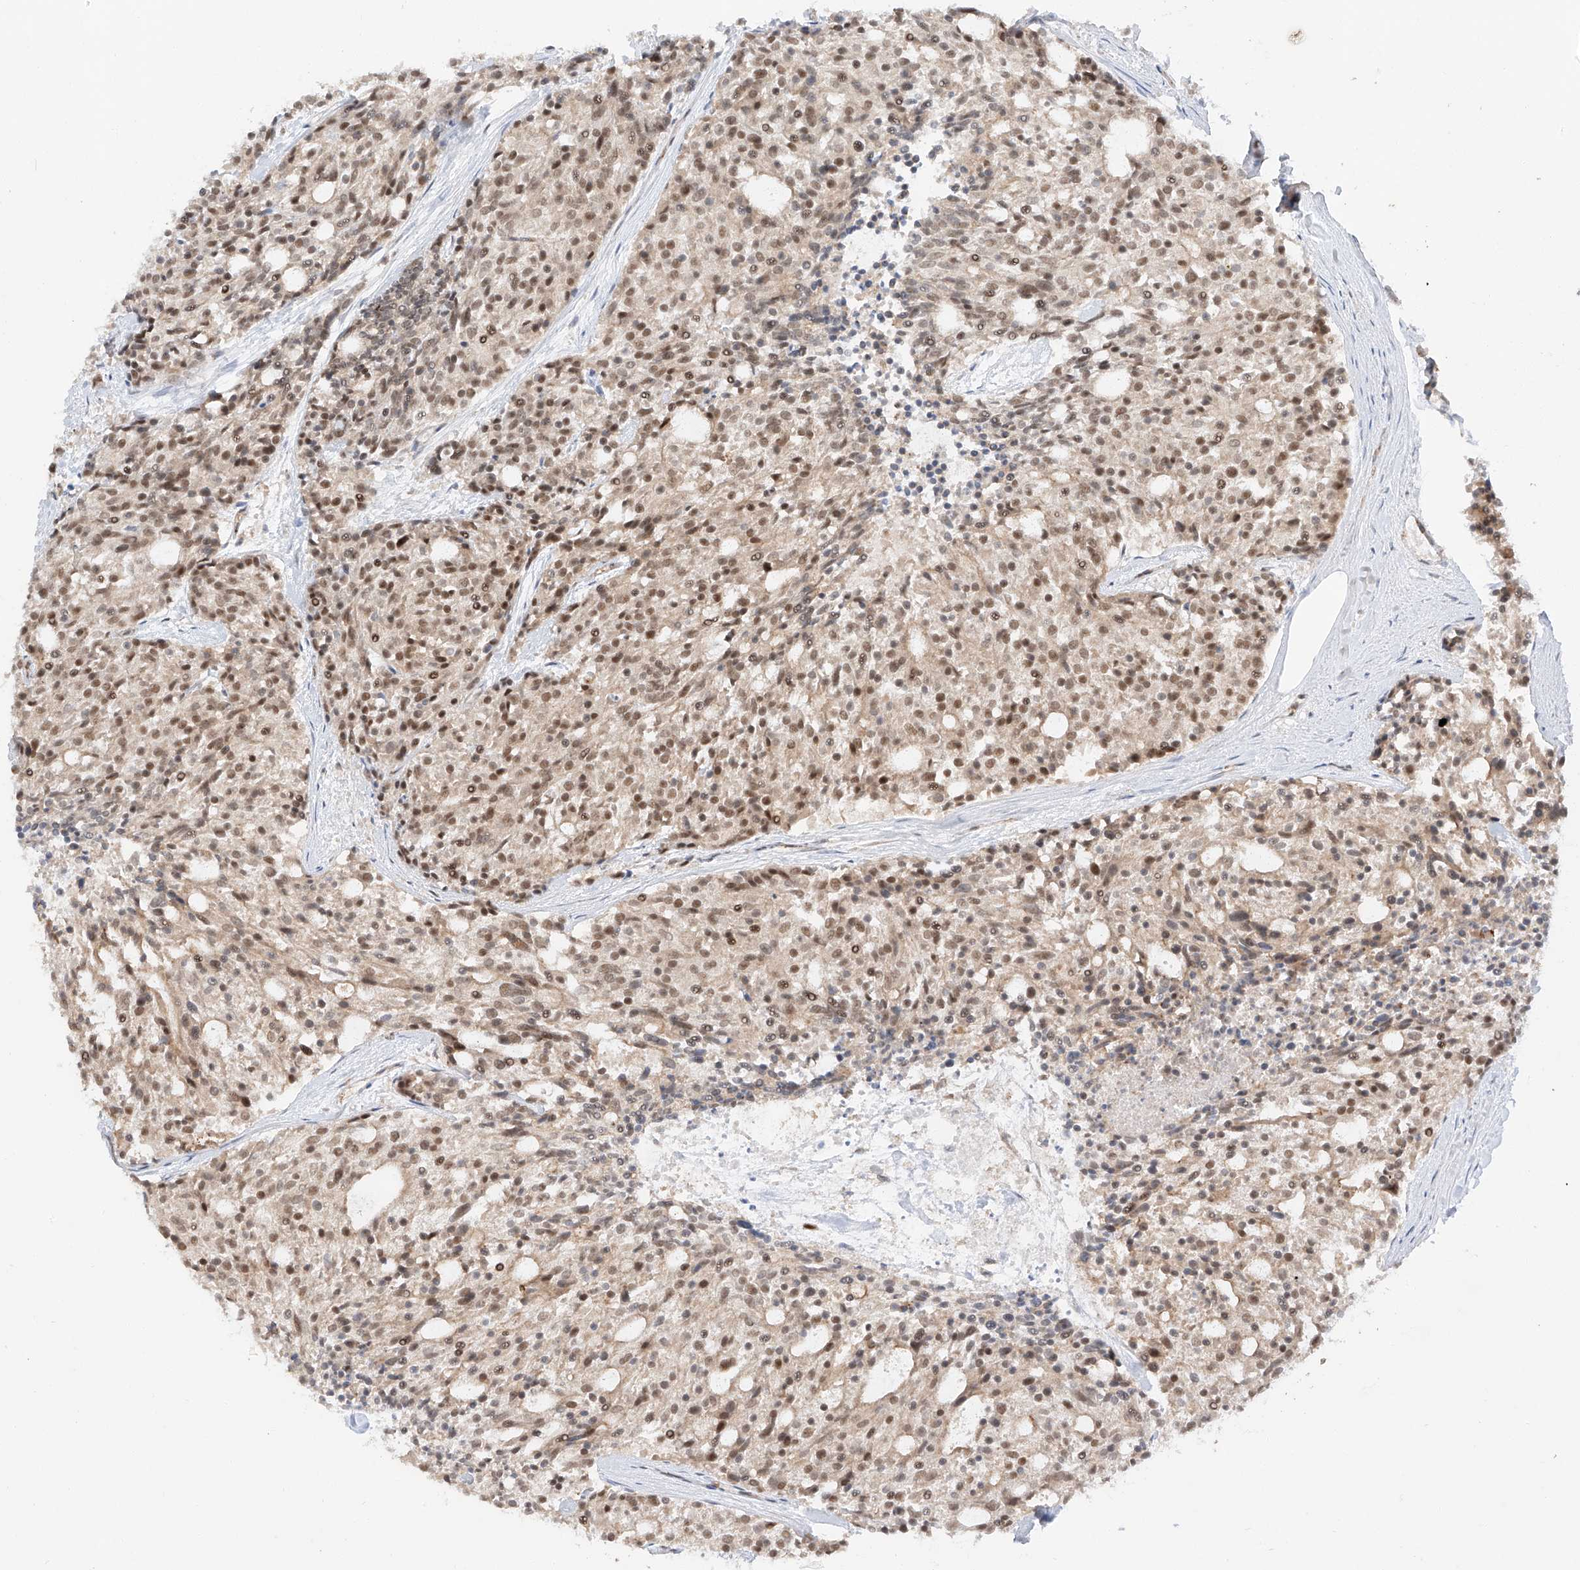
{"staining": {"intensity": "moderate", "quantity": ">75%", "location": "nuclear"}, "tissue": "carcinoid", "cell_type": "Tumor cells", "image_type": "cancer", "snomed": [{"axis": "morphology", "description": "Carcinoid, malignant, NOS"}, {"axis": "topography", "description": "Pancreas"}], "caption": "Moderate nuclear expression for a protein is seen in approximately >75% of tumor cells of carcinoid (malignant) using immunohistochemistry (IHC).", "gene": "POGK", "patient": {"sex": "female", "age": 54}}